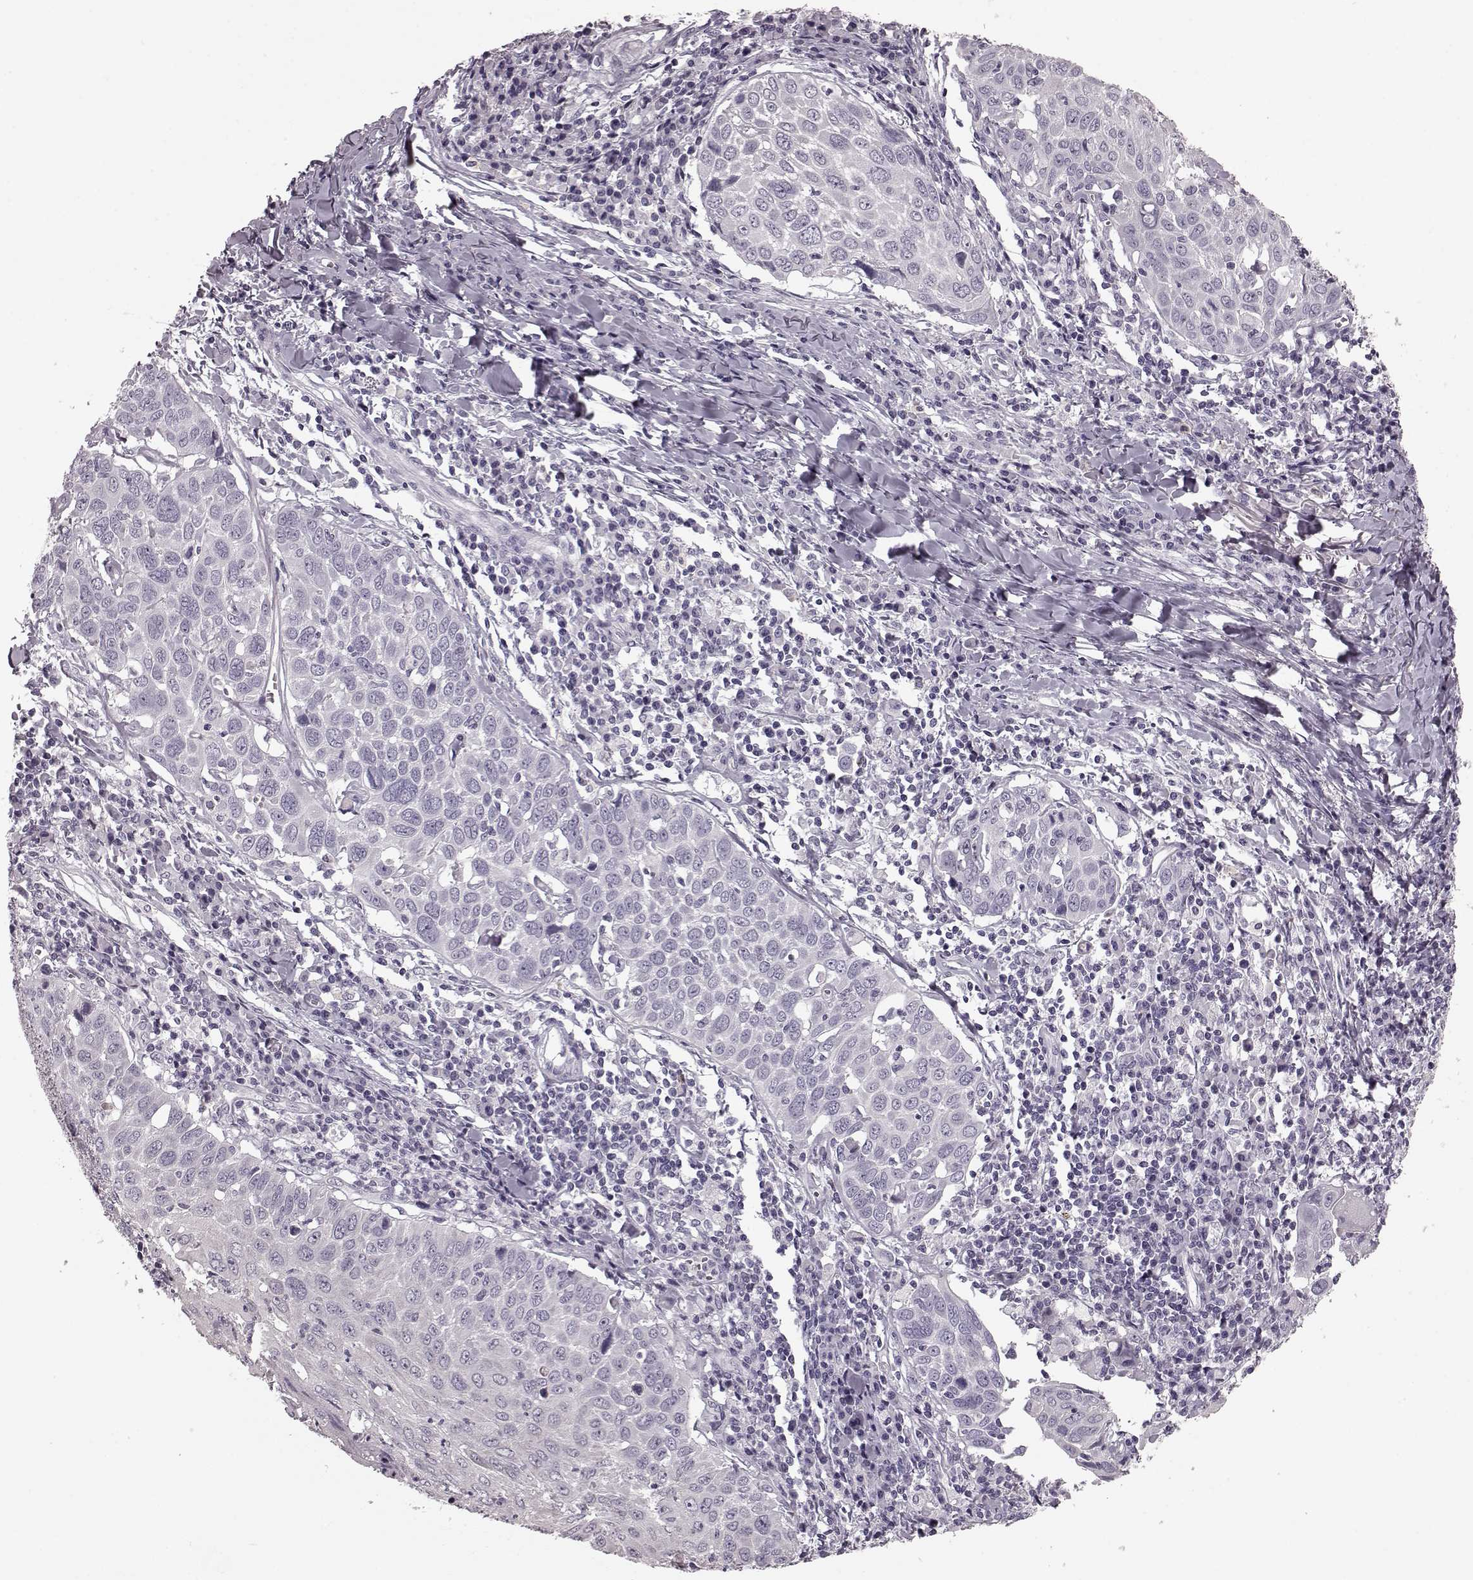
{"staining": {"intensity": "negative", "quantity": "none", "location": "none"}, "tissue": "lung cancer", "cell_type": "Tumor cells", "image_type": "cancer", "snomed": [{"axis": "morphology", "description": "Squamous cell carcinoma, NOS"}, {"axis": "topography", "description": "Lung"}], "caption": "High power microscopy photomicrograph of an immunohistochemistry (IHC) photomicrograph of lung cancer, revealing no significant staining in tumor cells.", "gene": "CST7", "patient": {"sex": "male", "age": 57}}